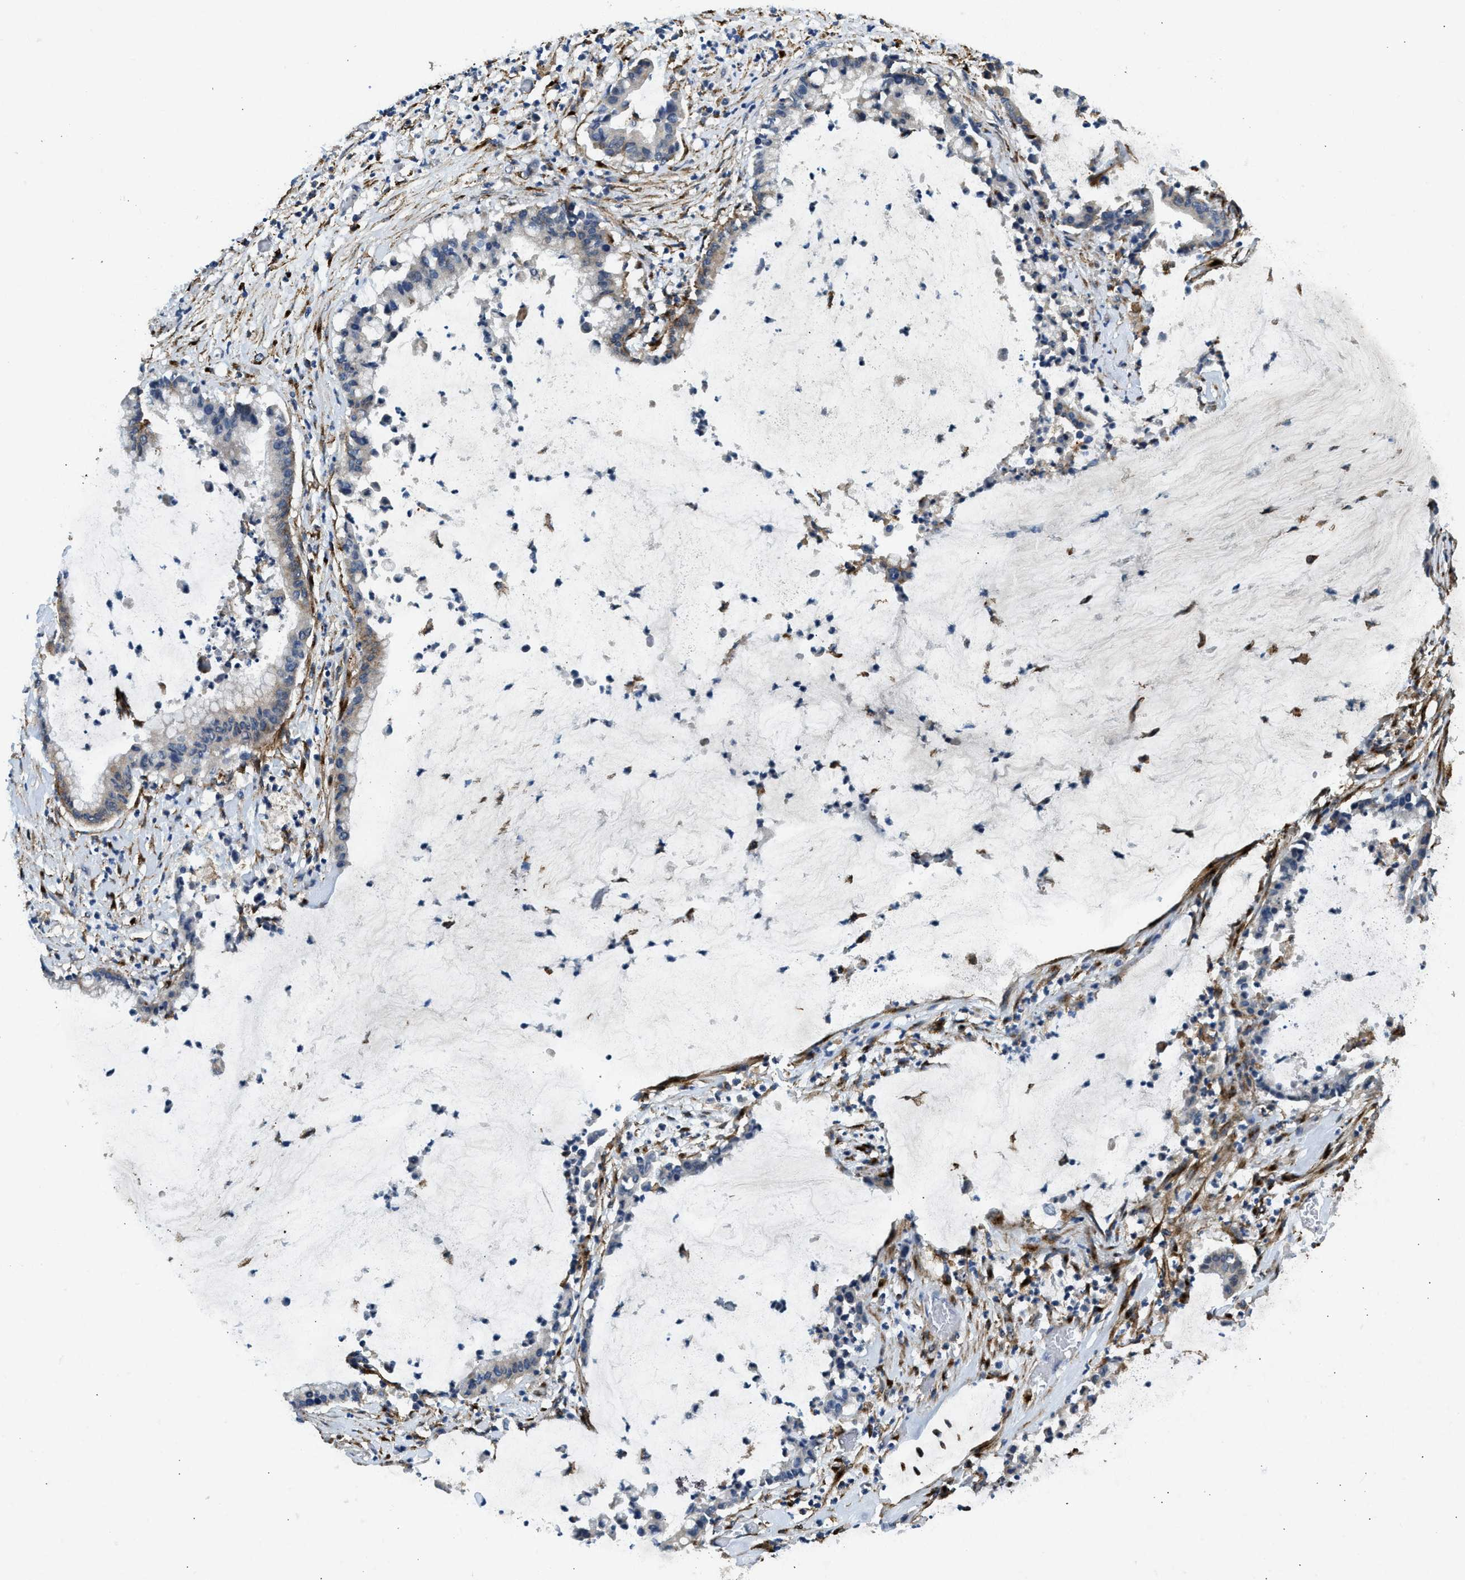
{"staining": {"intensity": "weak", "quantity": "25%-75%", "location": "cytoplasmic/membranous"}, "tissue": "pancreatic cancer", "cell_type": "Tumor cells", "image_type": "cancer", "snomed": [{"axis": "morphology", "description": "Adenocarcinoma, NOS"}, {"axis": "topography", "description": "Pancreas"}], "caption": "Protein staining exhibits weak cytoplasmic/membranous staining in approximately 25%-75% of tumor cells in pancreatic cancer.", "gene": "LRP1", "patient": {"sex": "male", "age": 41}}